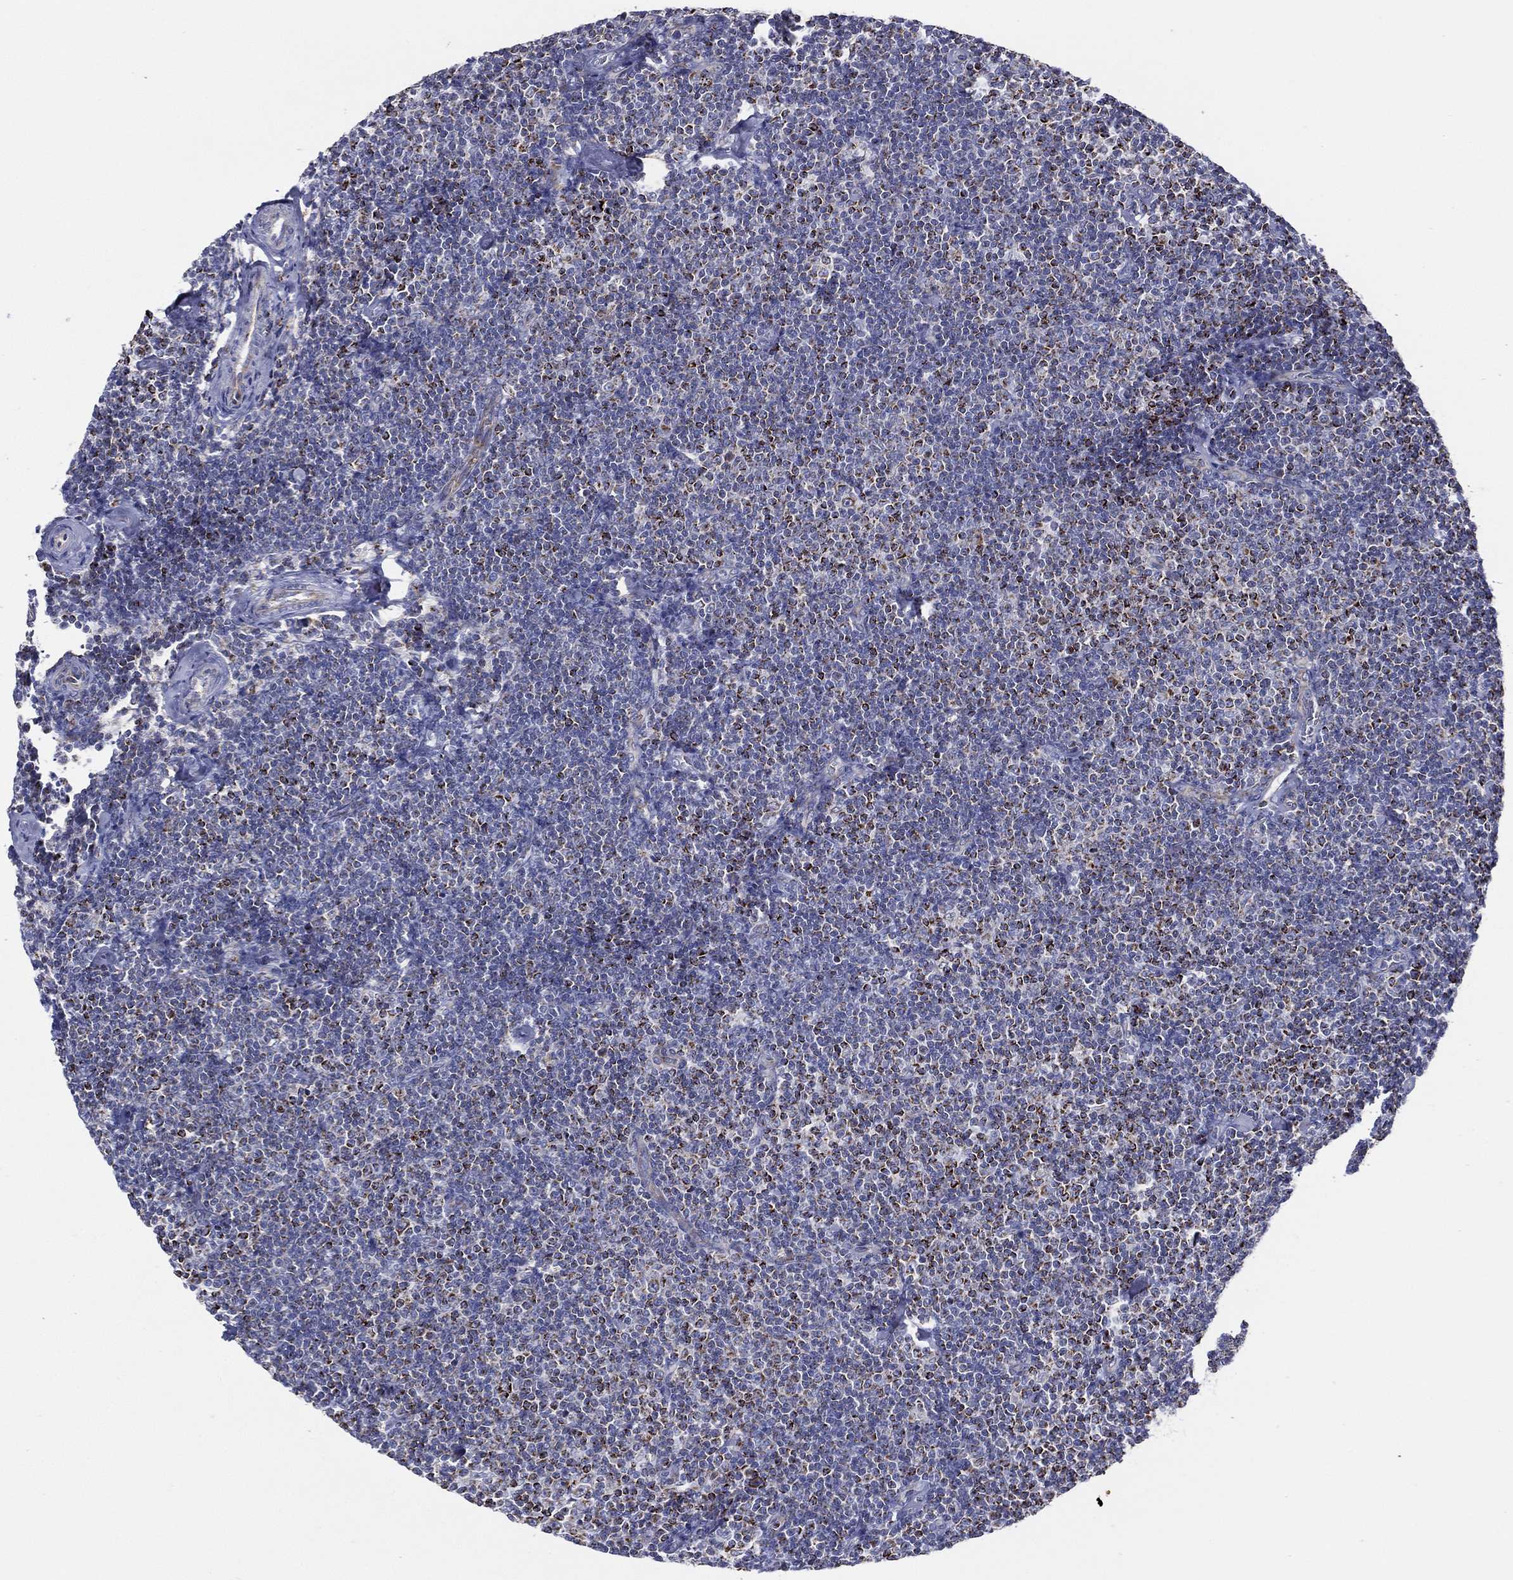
{"staining": {"intensity": "strong", "quantity": "<25%", "location": "cytoplasmic/membranous"}, "tissue": "lymphoma", "cell_type": "Tumor cells", "image_type": "cancer", "snomed": [{"axis": "morphology", "description": "Malignant lymphoma, non-Hodgkin's type, Low grade"}, {"axis": "topography", "description": "Lymph node"}], "caption": "A high-resolution histopathology image shows immunohistochemistry (IHC) staining of lymphoma, which demonstrates strong cytoplasmic/membranous staining in about <25% of tumor cells.", "gene": "SFXN1", "patient": {"sex": "male", "age": 81}}